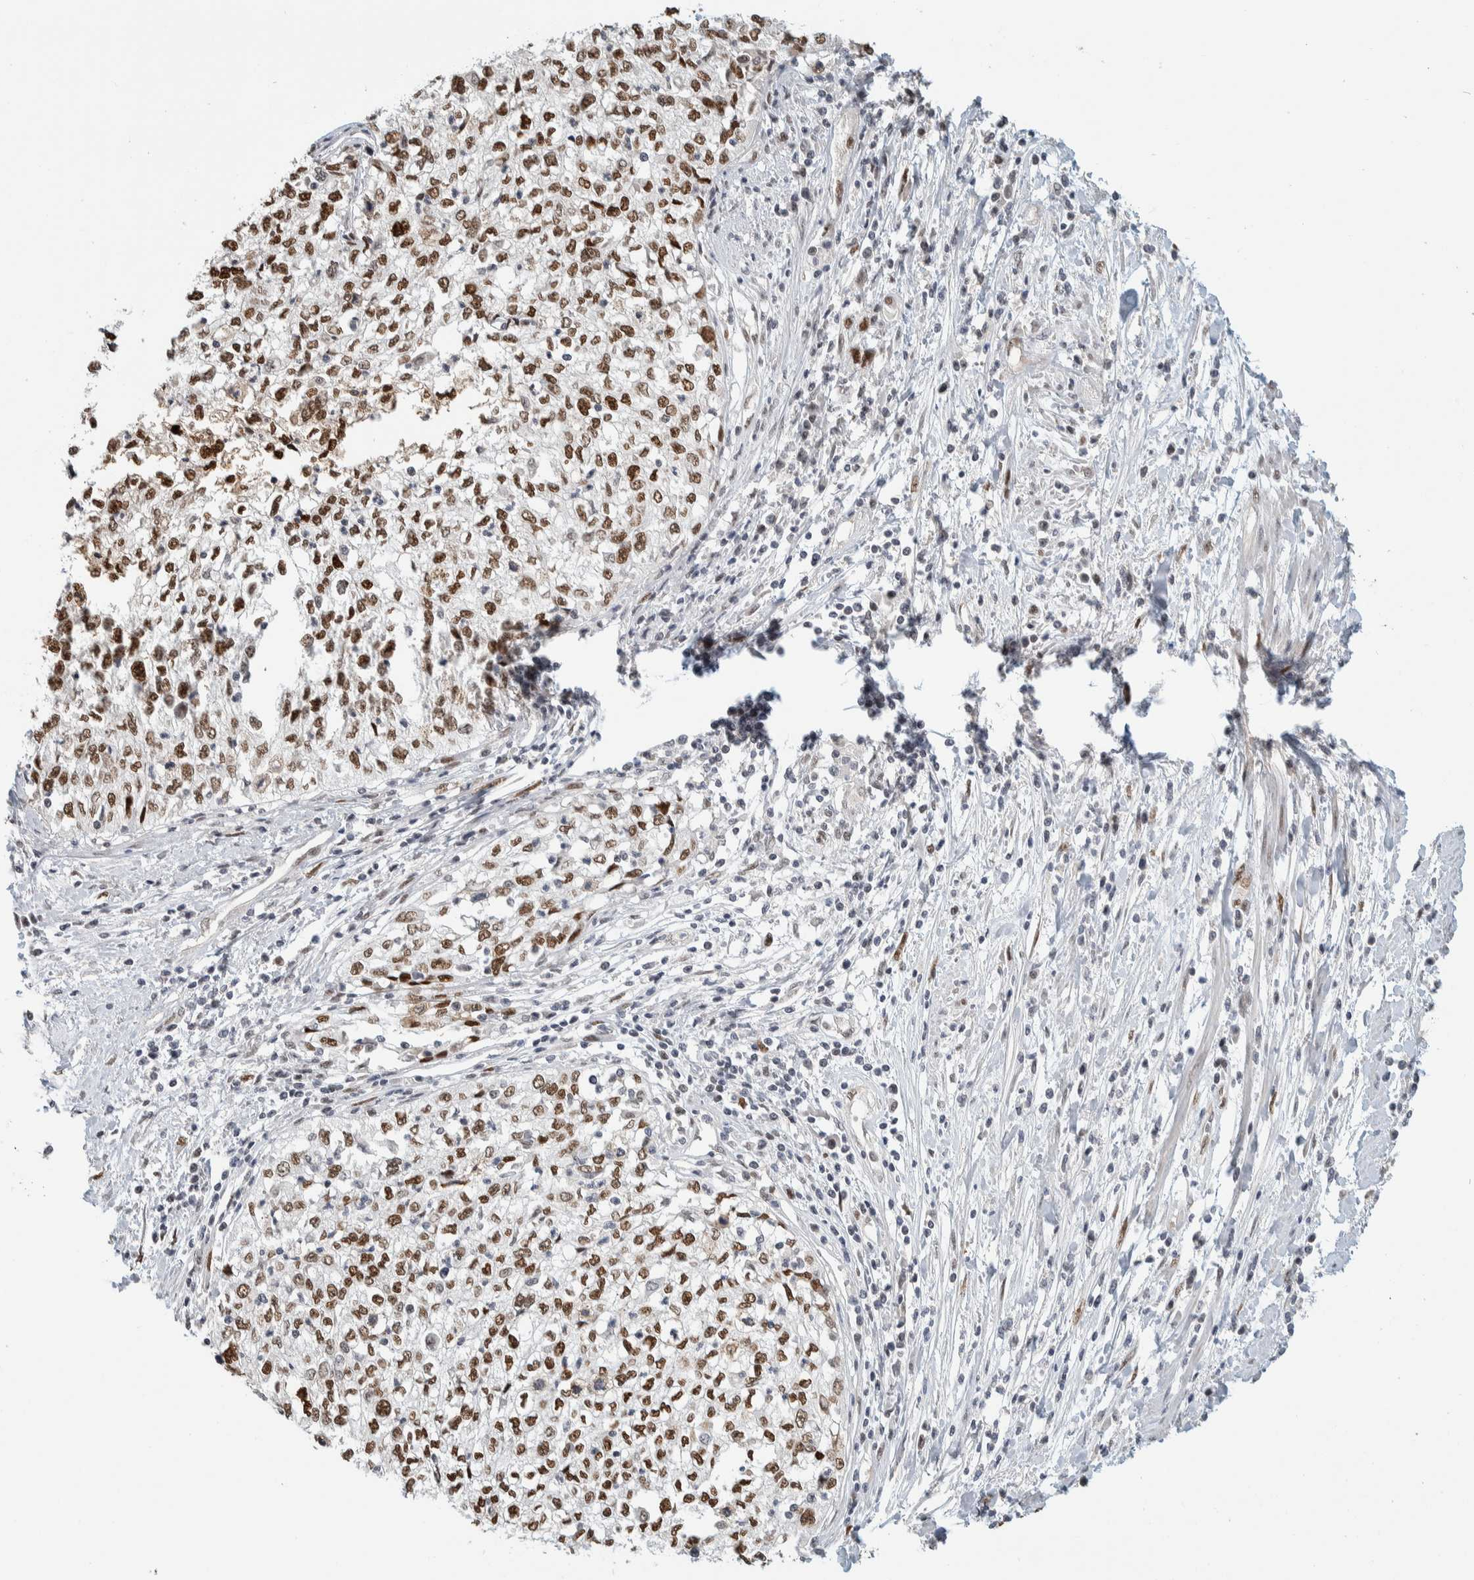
{"staining": {"intensity": "moderate", "quantity": ">75%", "location": "nuclear"}, "tissue": "cervical cancer", "cell_type": "Tumor cells", "image_type": "cancer", "snomed": [{"axis": "morphology", "description": "Squamous cell carcinoma, NOS"}, {"axis": "topography", "description": "Cervix"}], "caption": "Human cervical cancer (squamous cell carcinoma) stained with a brown dye displays moderate nuclear positive positivity in approximately >75% of tumor cells.", "gene": "PUS7", "patient": {"sex": "female", "age": 57}}